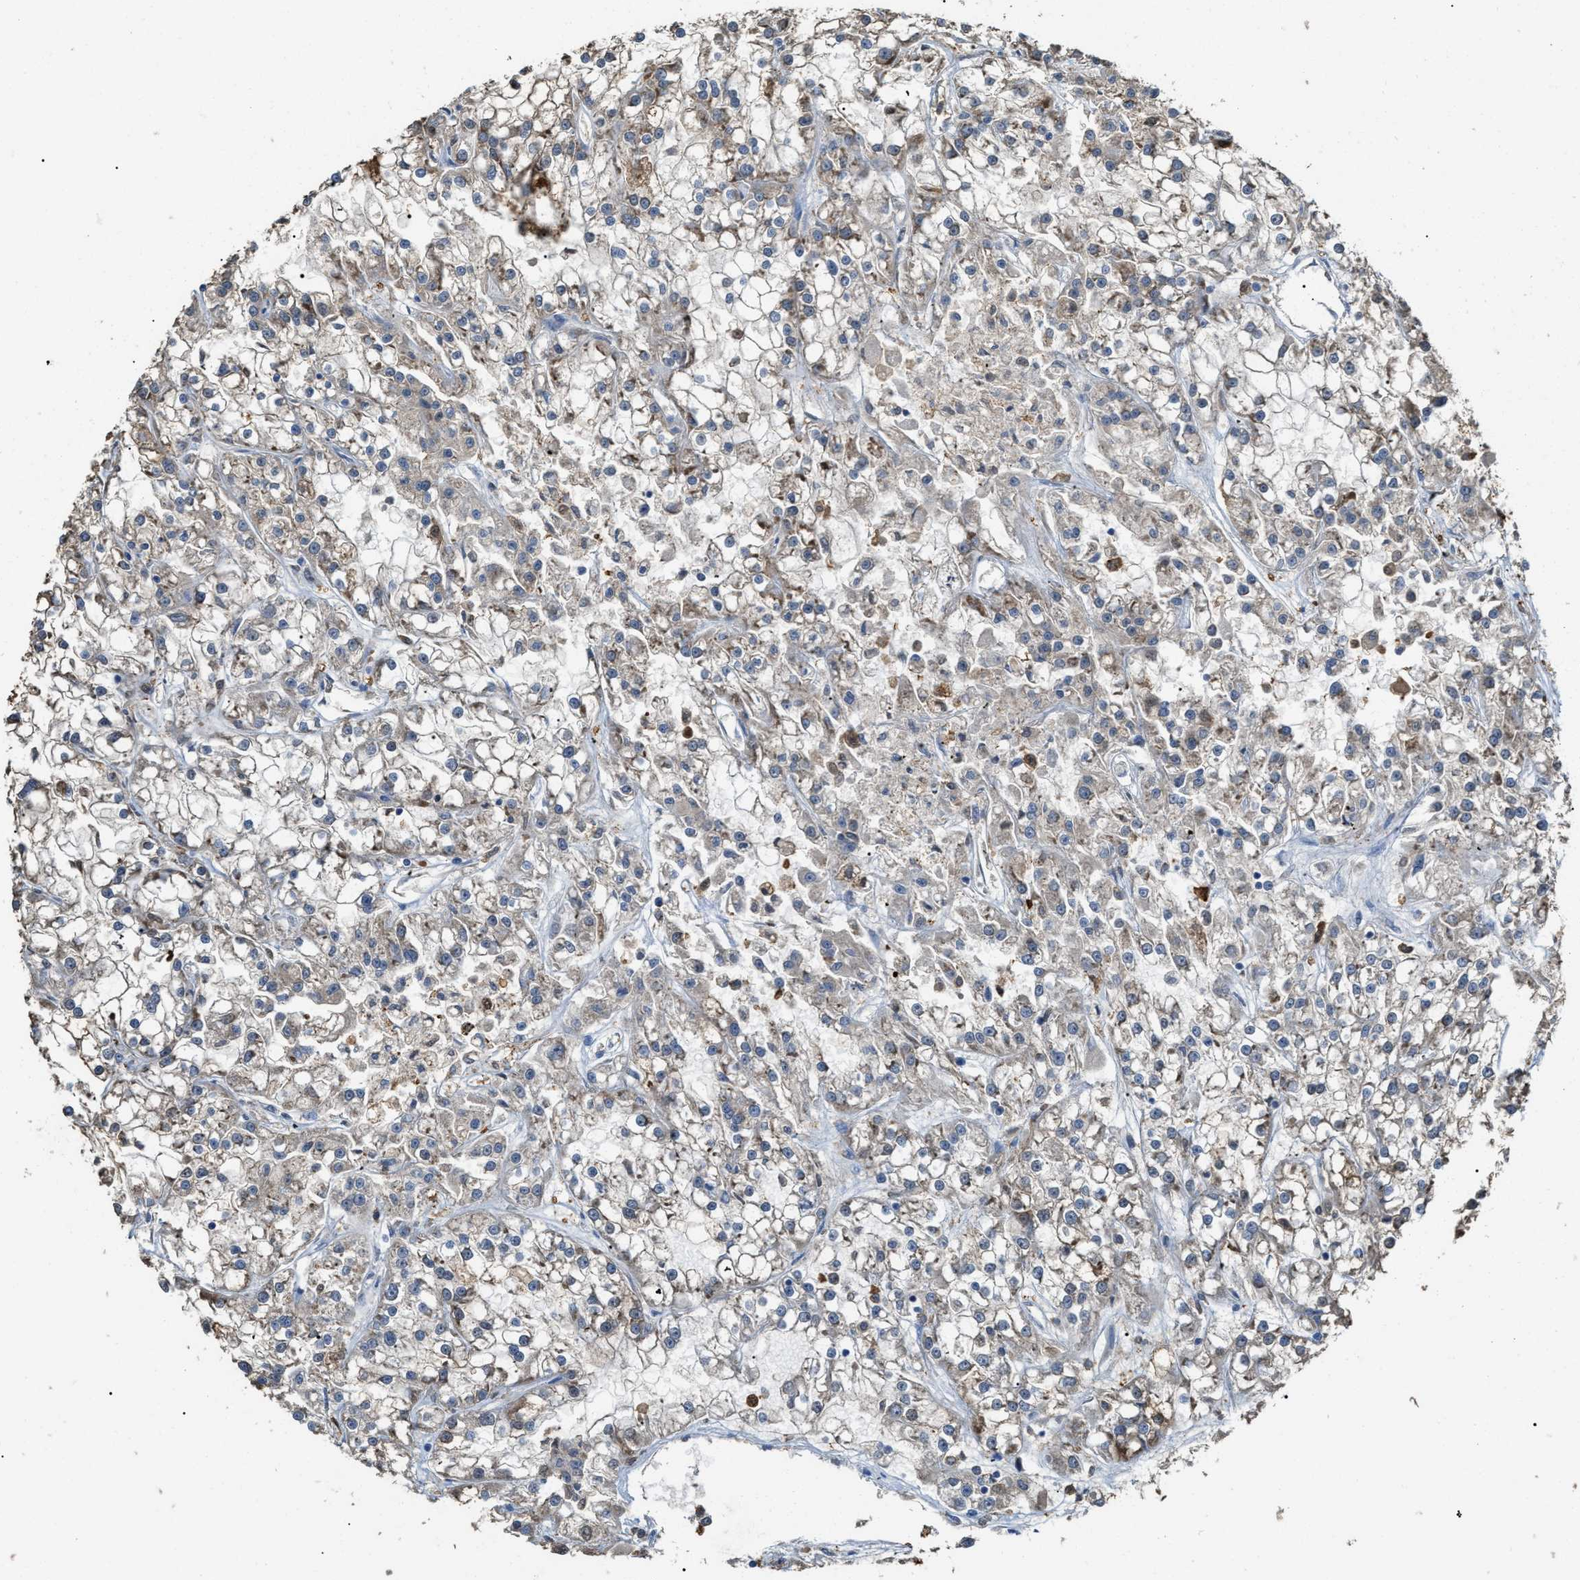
{"staining": {"intensity": "weak", "quantity": "25%-75%", "location": "cytoplasmic/membranous"}, "tissue": "renal cancer", "cell_type": "Tumor cells", "image_type": "cancer", "snomed": [{"axis": "morphology", "description": "Adenocarcinoma, NOS"}, {"axis": "topography", "description": "Kidney"}], "caption": "This photomicrograph demonstrates adenocarcinoma (renal) stained with immunohistochemistry (IHC) to label a protein in brown. The cytoplasmic/membranous of tumor cells show weak positivity for the protein. Nuclei are counter-stained blue.", "gene": "GCN1", "patient": {"sex": "female", "age": 52}}